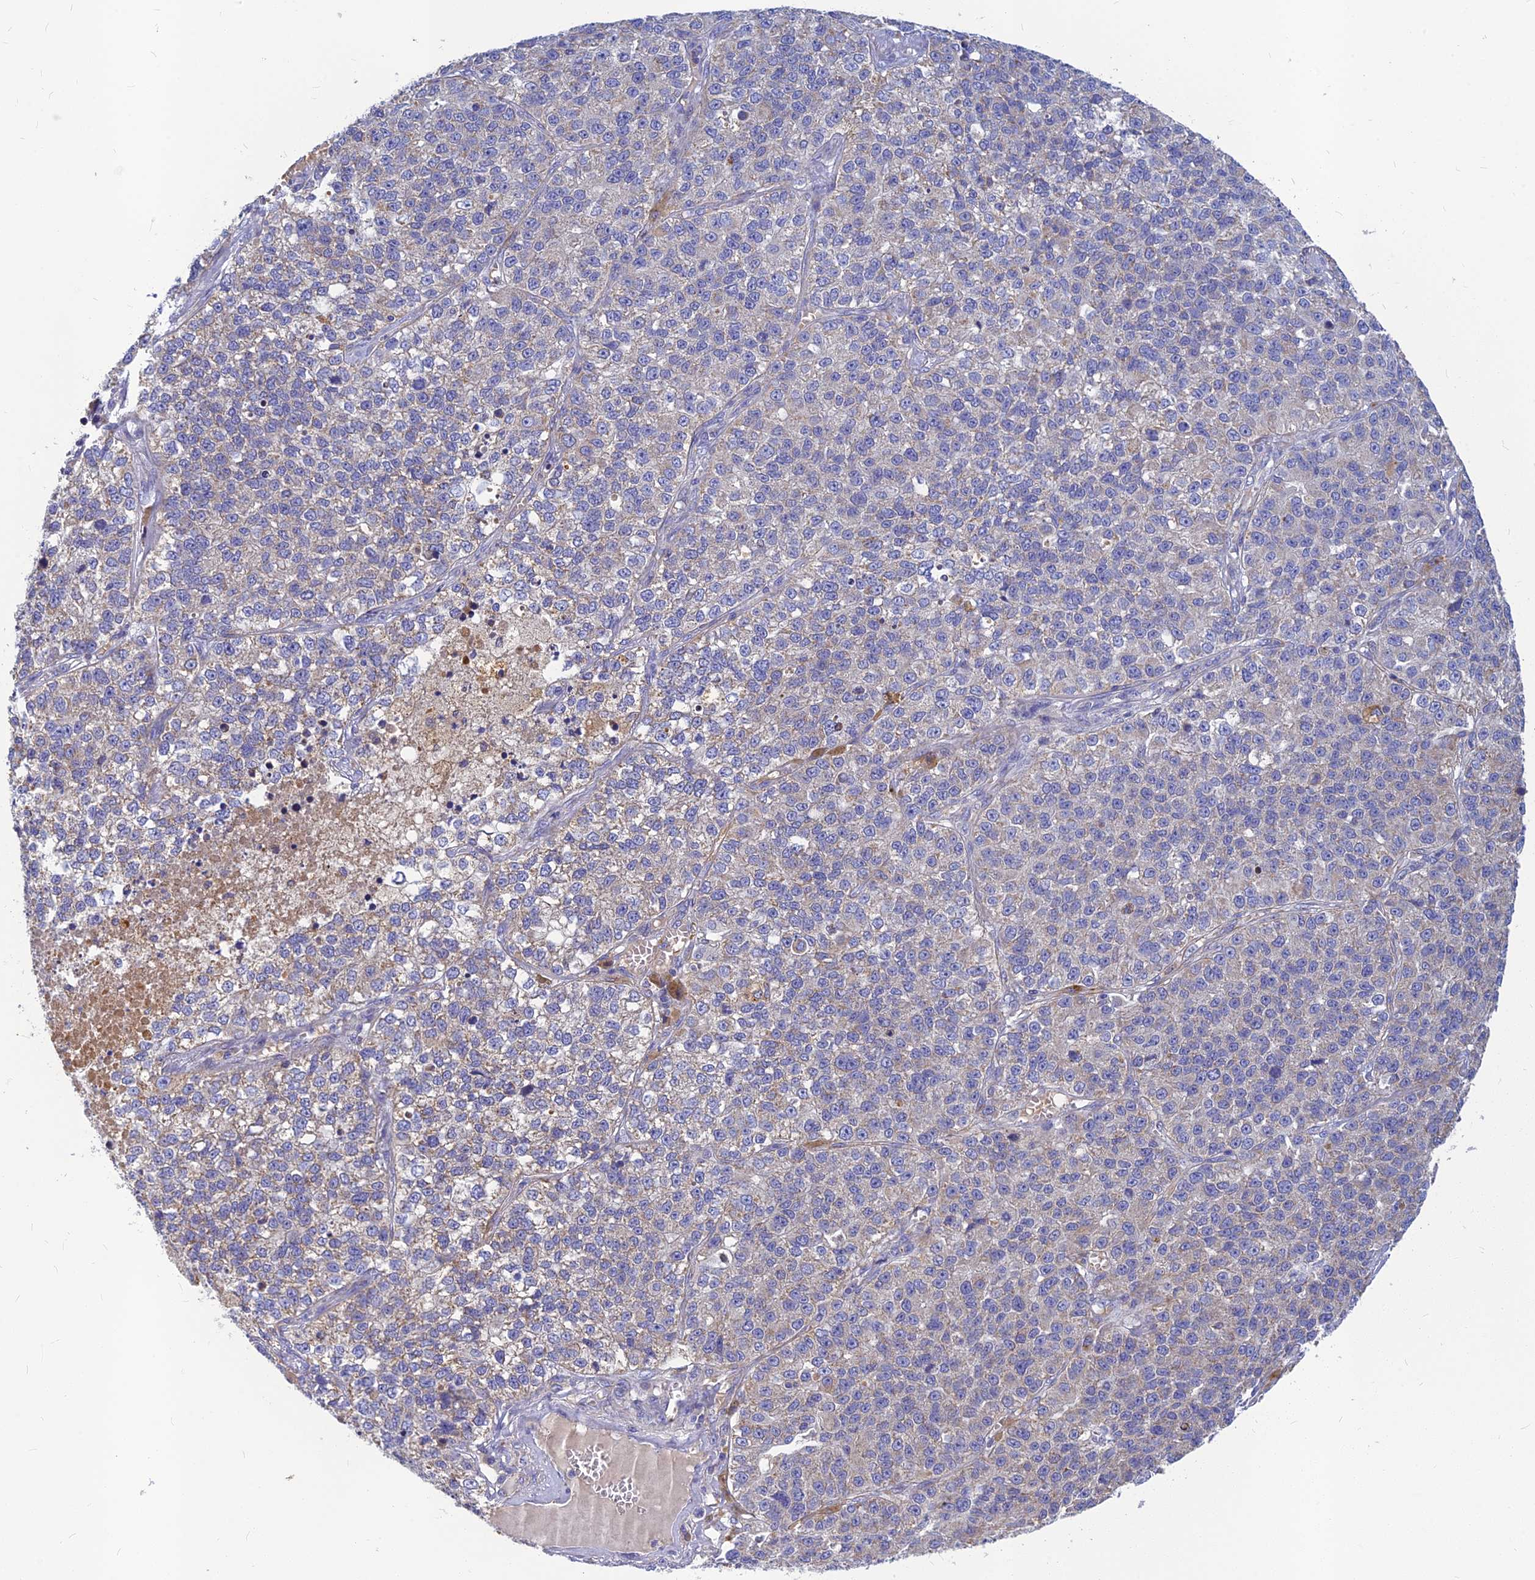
{"staining": {"intensity": "negative", "quantity": "none", "location": "none"}, "tissue": "lung cancer", "cell_type": "Tumor cells", "image_type": "cancer", "snomed": [{"axis": "morphology", "description": "Adenocarcinoma, NOS"}, {"axis": "topography", "description": "Lung"}], "caption": "IHC of human adenocarcinoma (lung) reveals no expression in tumor cells.", "gene": "CACNA1B", "patient": {"sex": "male", "age": 49}}